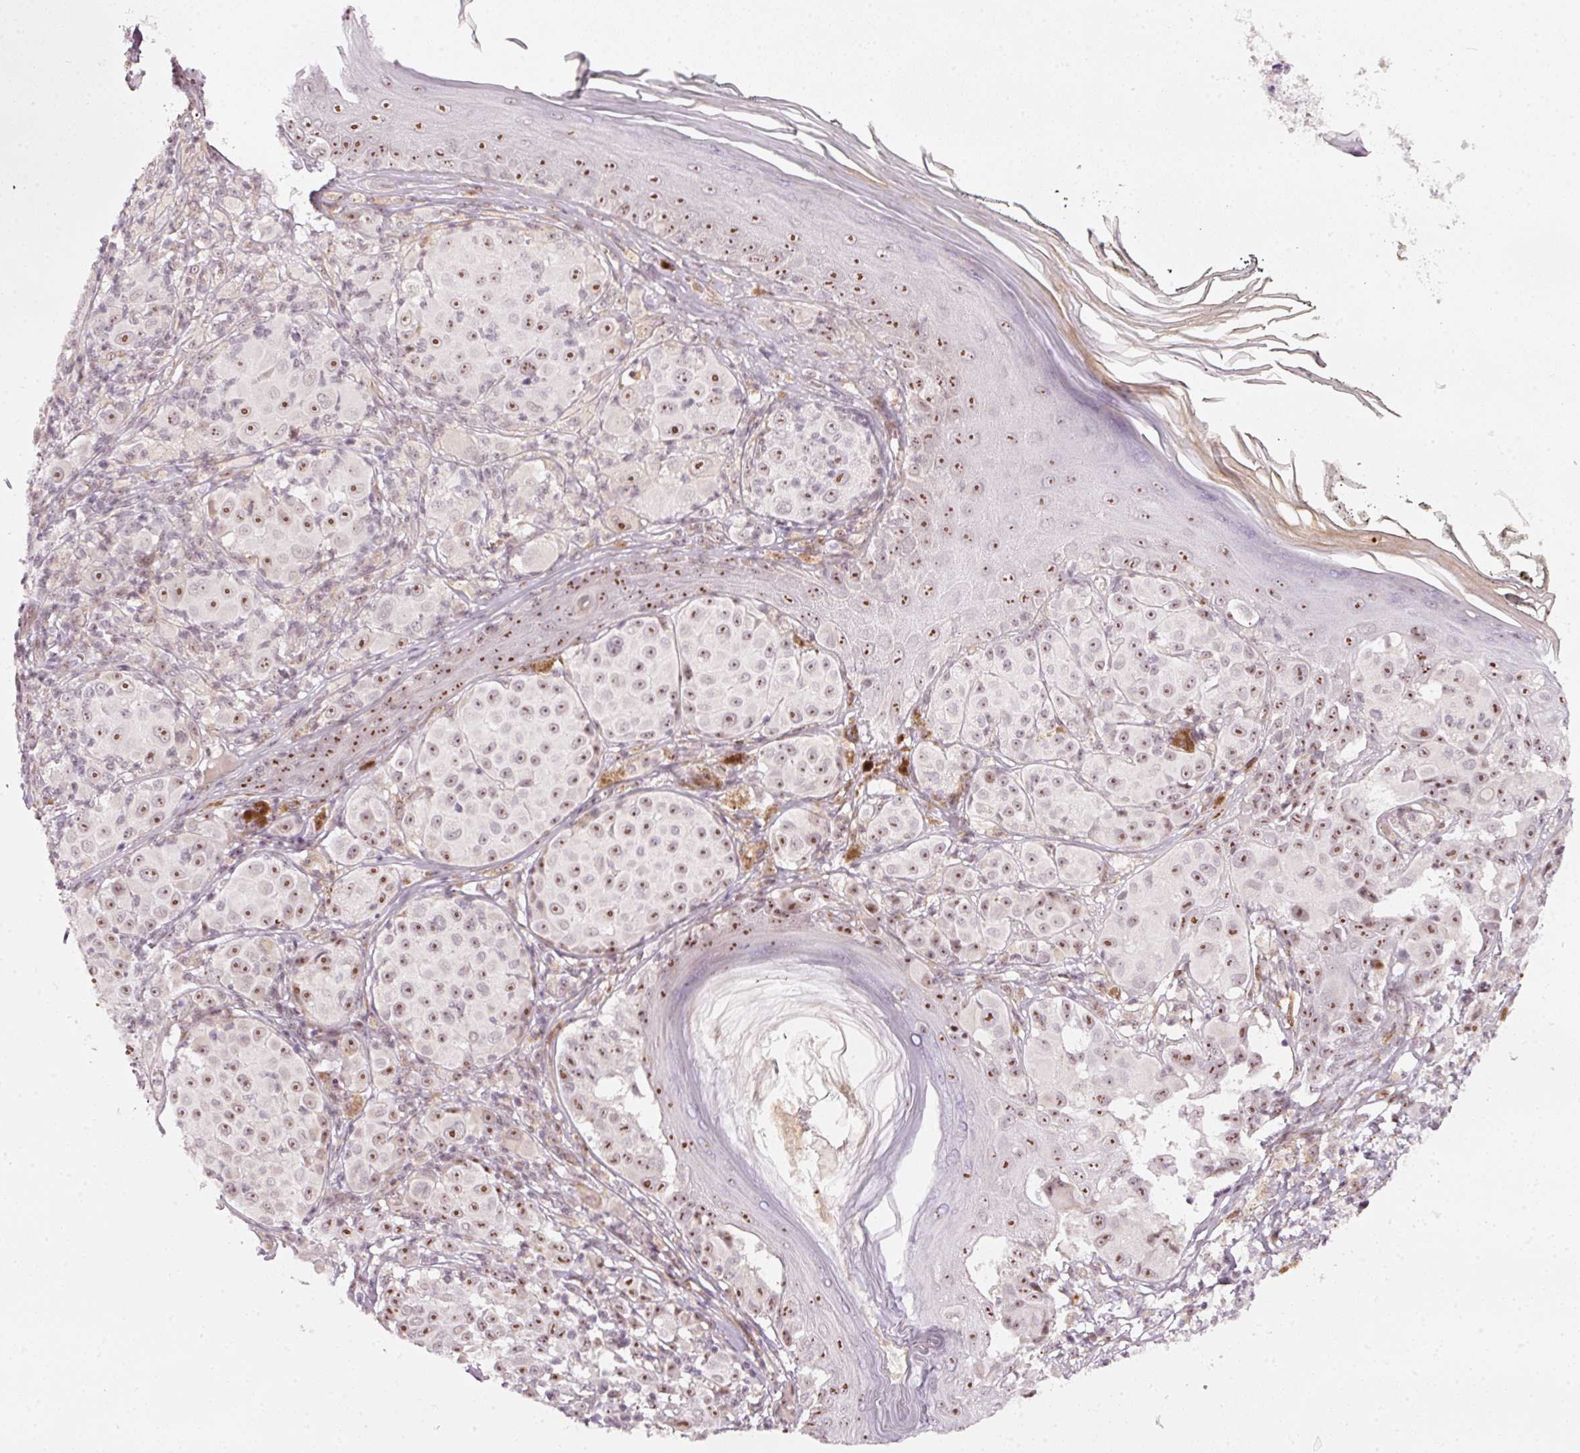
{"staining": {"intensity": "moderate", "quantity": ">75%", "location": "nuclear"}, "tissue": "melanoma", "cell_type": "Tumor cells", "image_type": "cancer", "snomed": [{"axis": "morphology", "description": "Malignant melanoma, NOS"}, {"axis": "topography", "description": "Skin"}], "caption": "This histopathology image exhibits melanoma stained with IHC to label a protein in brown. The nuclear of tumor cells show moderate positivity for the protein. Nuclei are counter-stained blue.", "gene": "MXRA8", "patient": {"sex": "female", "age": 43}}